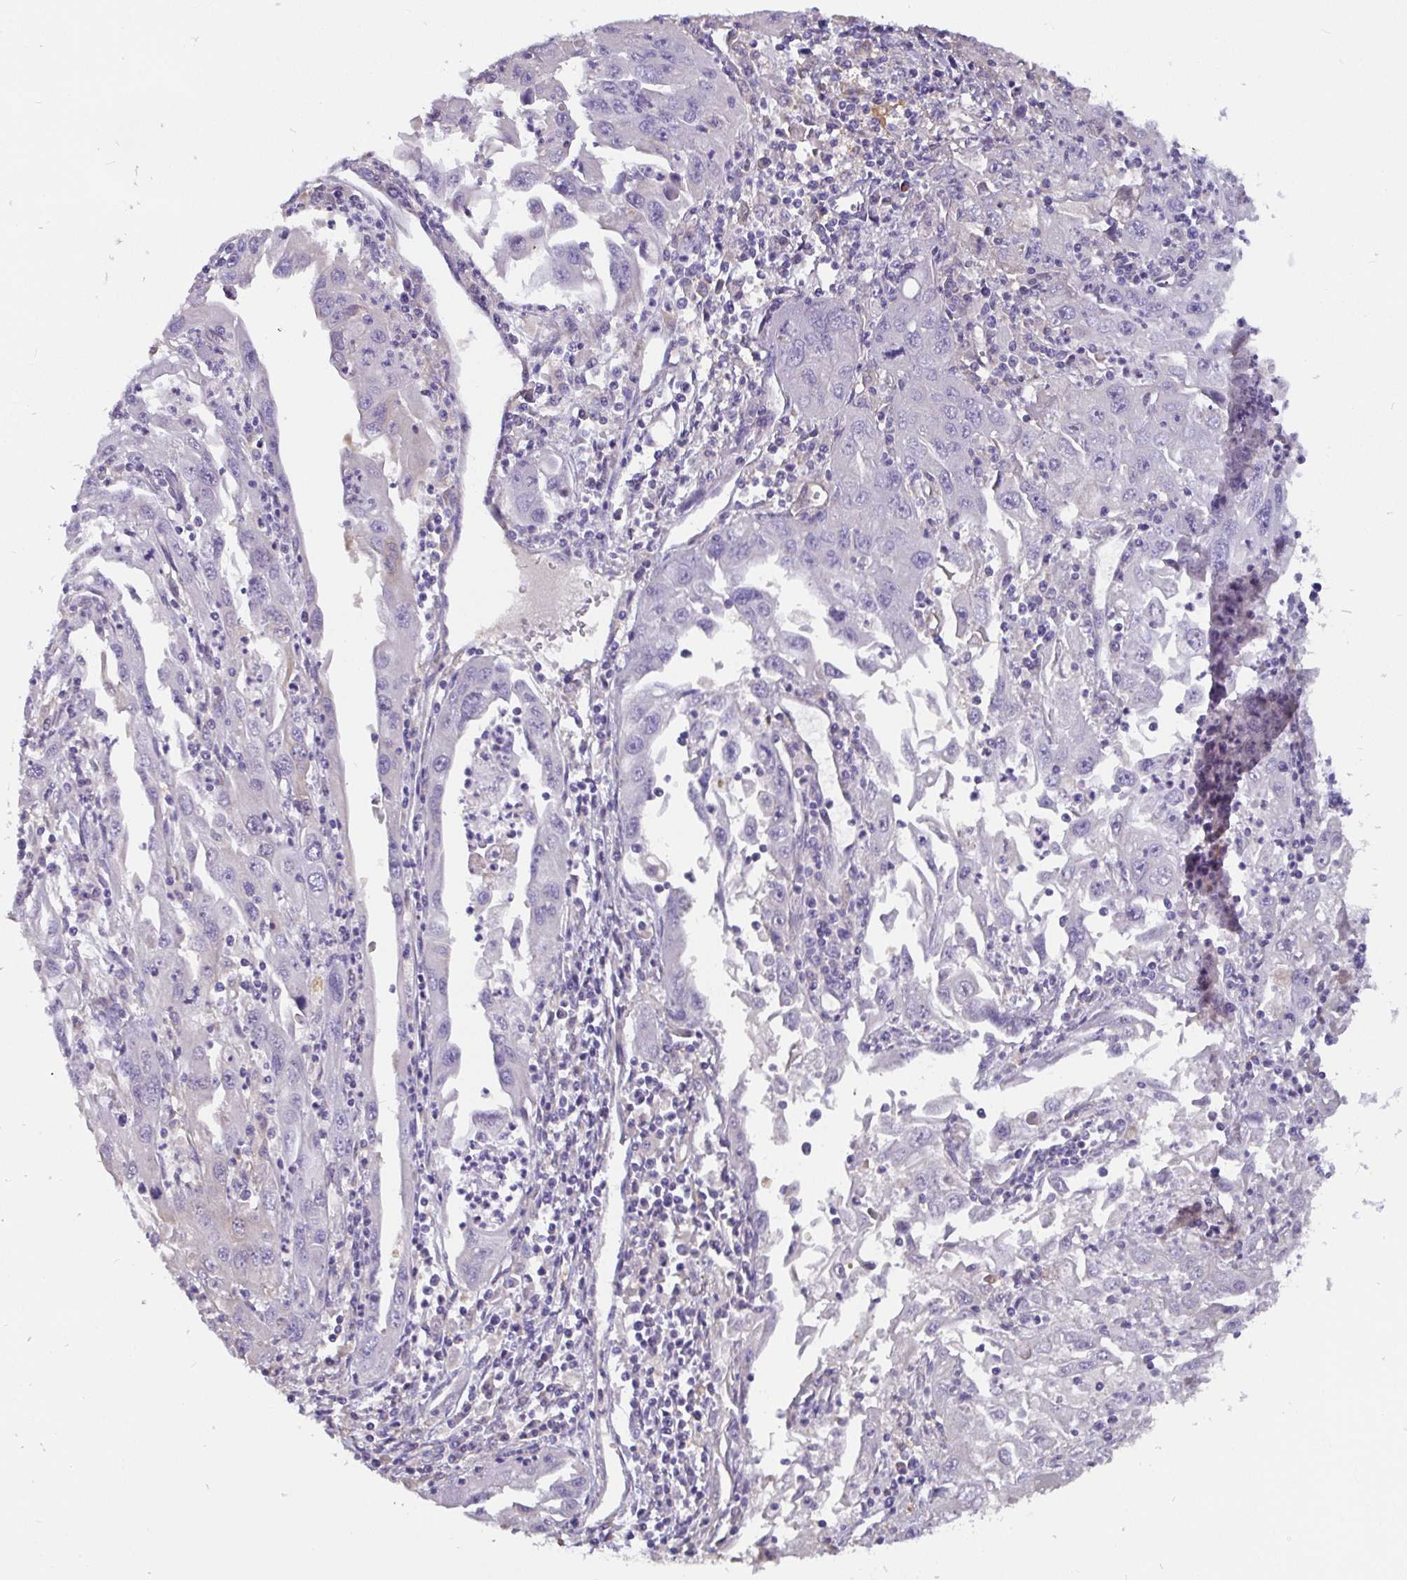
{"staining": {"intensity": "negative", "quantity": "none", "location": "none"}, "tissue": "endometrial cancer", "cell_type": "Tumor cells", "image_type": "cancer", "snomed": [{"axis": "morphology", "description": "Adenocarcinoma, NOS"}, {"axis": "topography", "description": "Uterus"}], "caption": "Immunohistochemistry (IHC) micrograph of human endometrial cancer stained for a protein (brown), which demonstrates no positivity in tumor cells.", "gene": "ADAMTS6", "patient": {"sex": "female", "age": 62}}